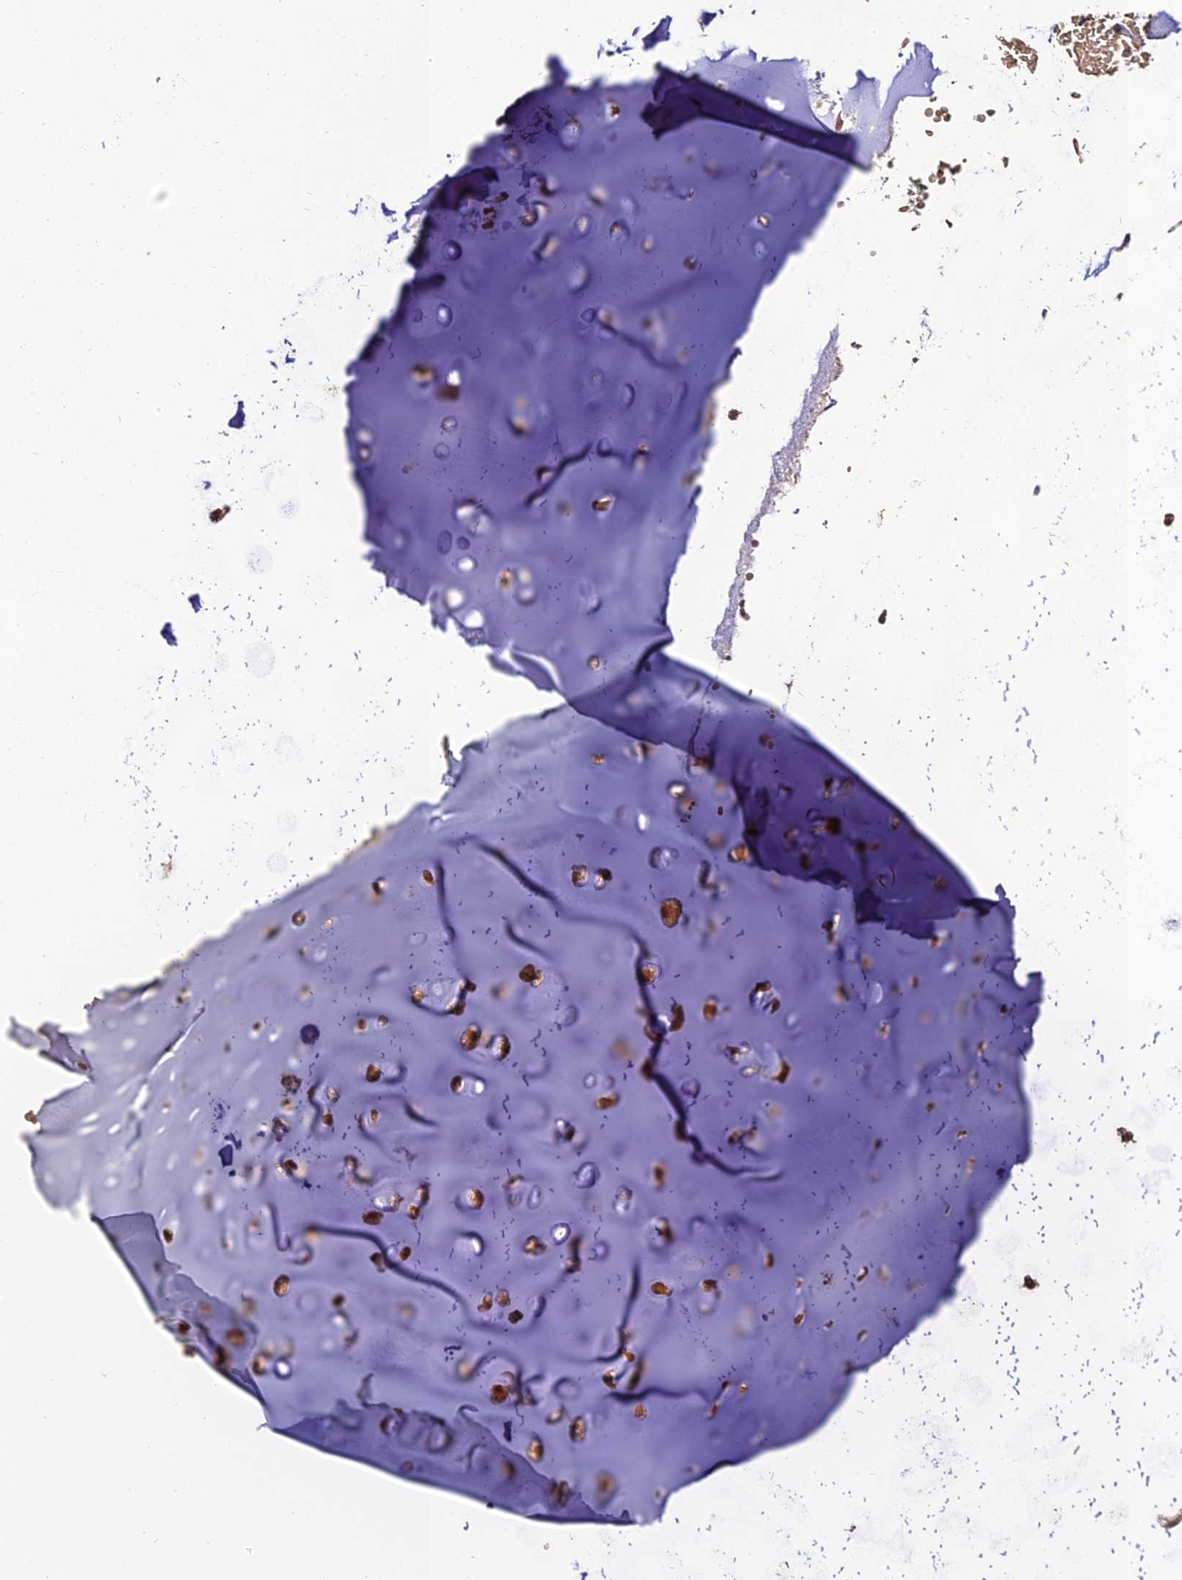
{"staining": {"intensity": "strong", "quantity": ">75%", "location": "cytoplasmic/membranous"}, "tissue": "adipose tissue", "cell_type": "Adipocytes", "image_type": "normal", "snomed": [{"axis": "morphology", "description": "Normal tissue, NOS"}, {"axis": "morphology", "description": "Basal cell carcinoma"}, {"axis": "topography", "description": "Cartilage tissue"}, {"axis": "topography", "description": "Nasopharynx"}, {"axis": "topography", "description": "Oral tissue"}], "caption": "Approximately >75% of adipocytes in unremarkable adipose tissue exhibit strong cytoplasmic/membranous protein expression as visualized by brown immunohistochemical staining.", "gene": "BCDIN3D", "patient": {"sex": "female", "age": 77}}